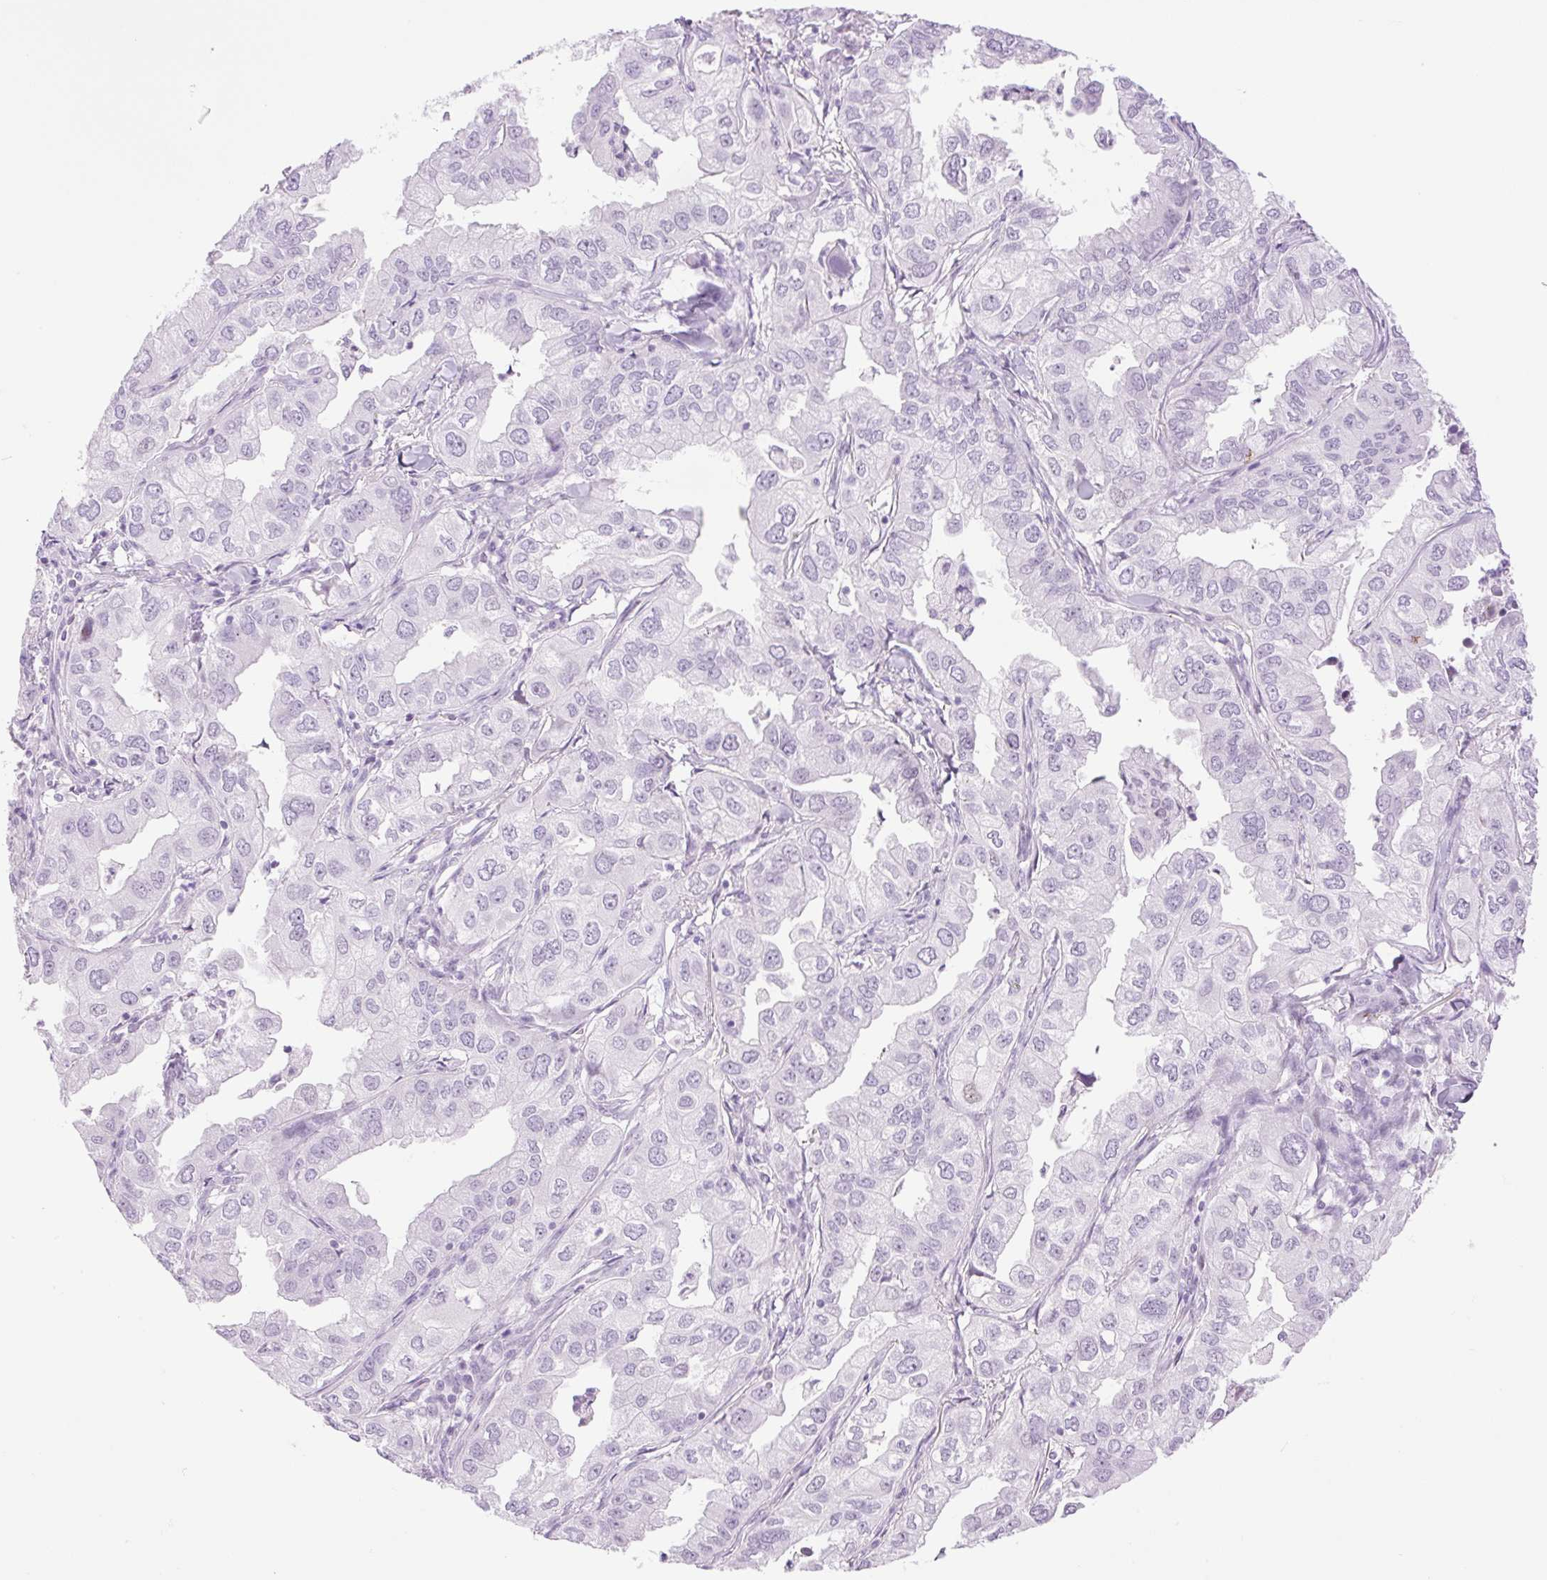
{"staining": {"intensity": "negative", "quantity": "none", "location": "none"}, "tissue": "lung cancer", "cell_type": "Tumor cells", "image_type": "cancer", "snomed": [{"axis": "morphology", "description": "Adenocarcinoma, NOS"}, {"axis": "topography", "description": "Lung"}], "caption": "Photomicrograph shows no protein staining in tumor cells of lung cancer tissue.", "gene": "SP140L", "patient": {"sex": "male", "age": 48}}